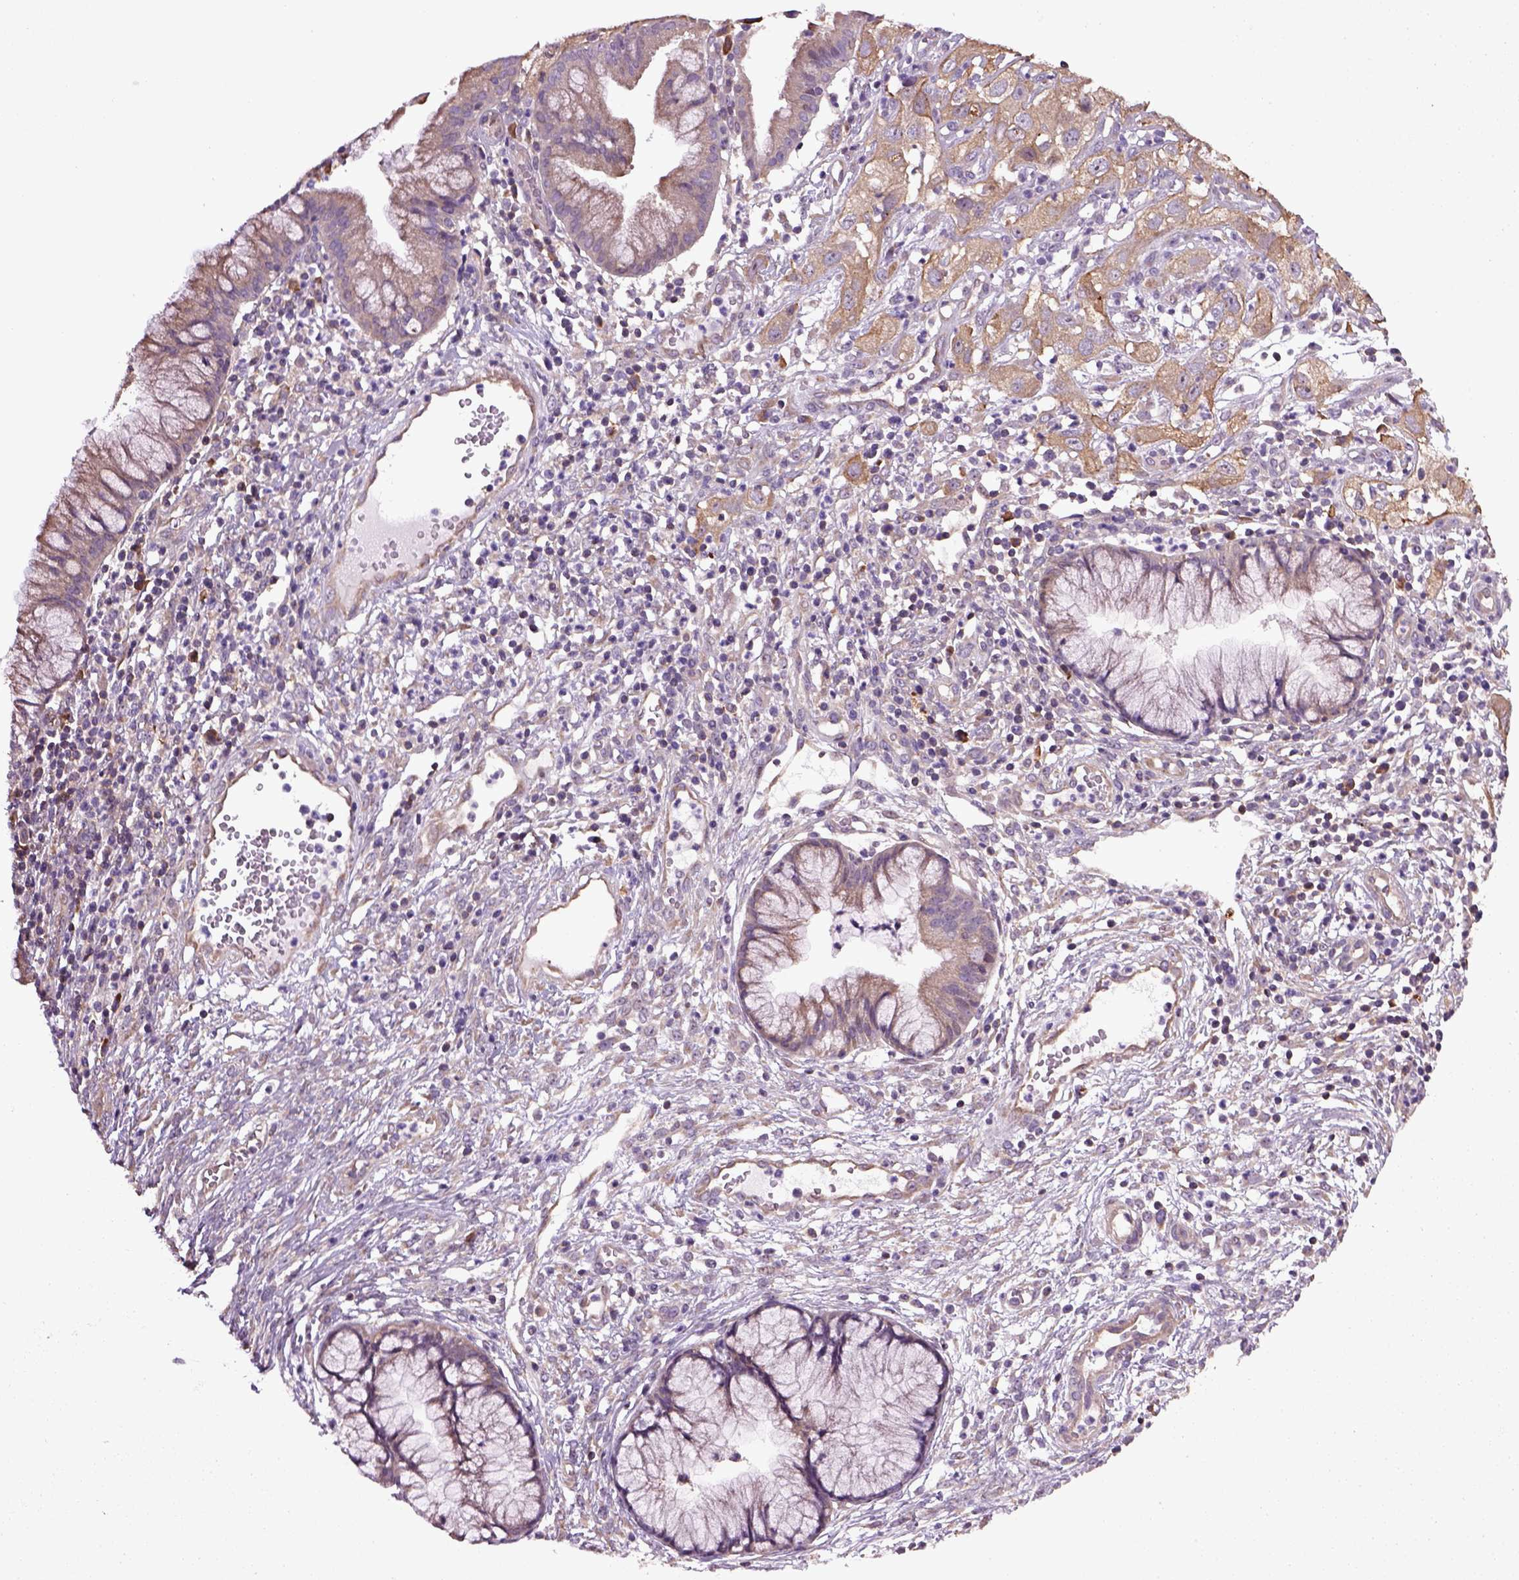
{"staining": {"intensity": "weak", "quantity": ">75%", "location": "cytoplasmic/membranous"}, "tissue": "cervical cancer", "cell_type": "Tumor cells", "image_type": "cancer", "snomed": [{"axis": "morphology", "description": "Squamous cell carcinoma, NOS"}, {"axis": "topography", "description": "Cervix"}], "caption": "Protein staining of squamous cell carcinoma (cervical) tissue exhibits weak cytoplasmic/membranous positivity in about >75% of tumor cells.", "gene": "TPRG1", "patient": {"sex": "female", "age": 32}}